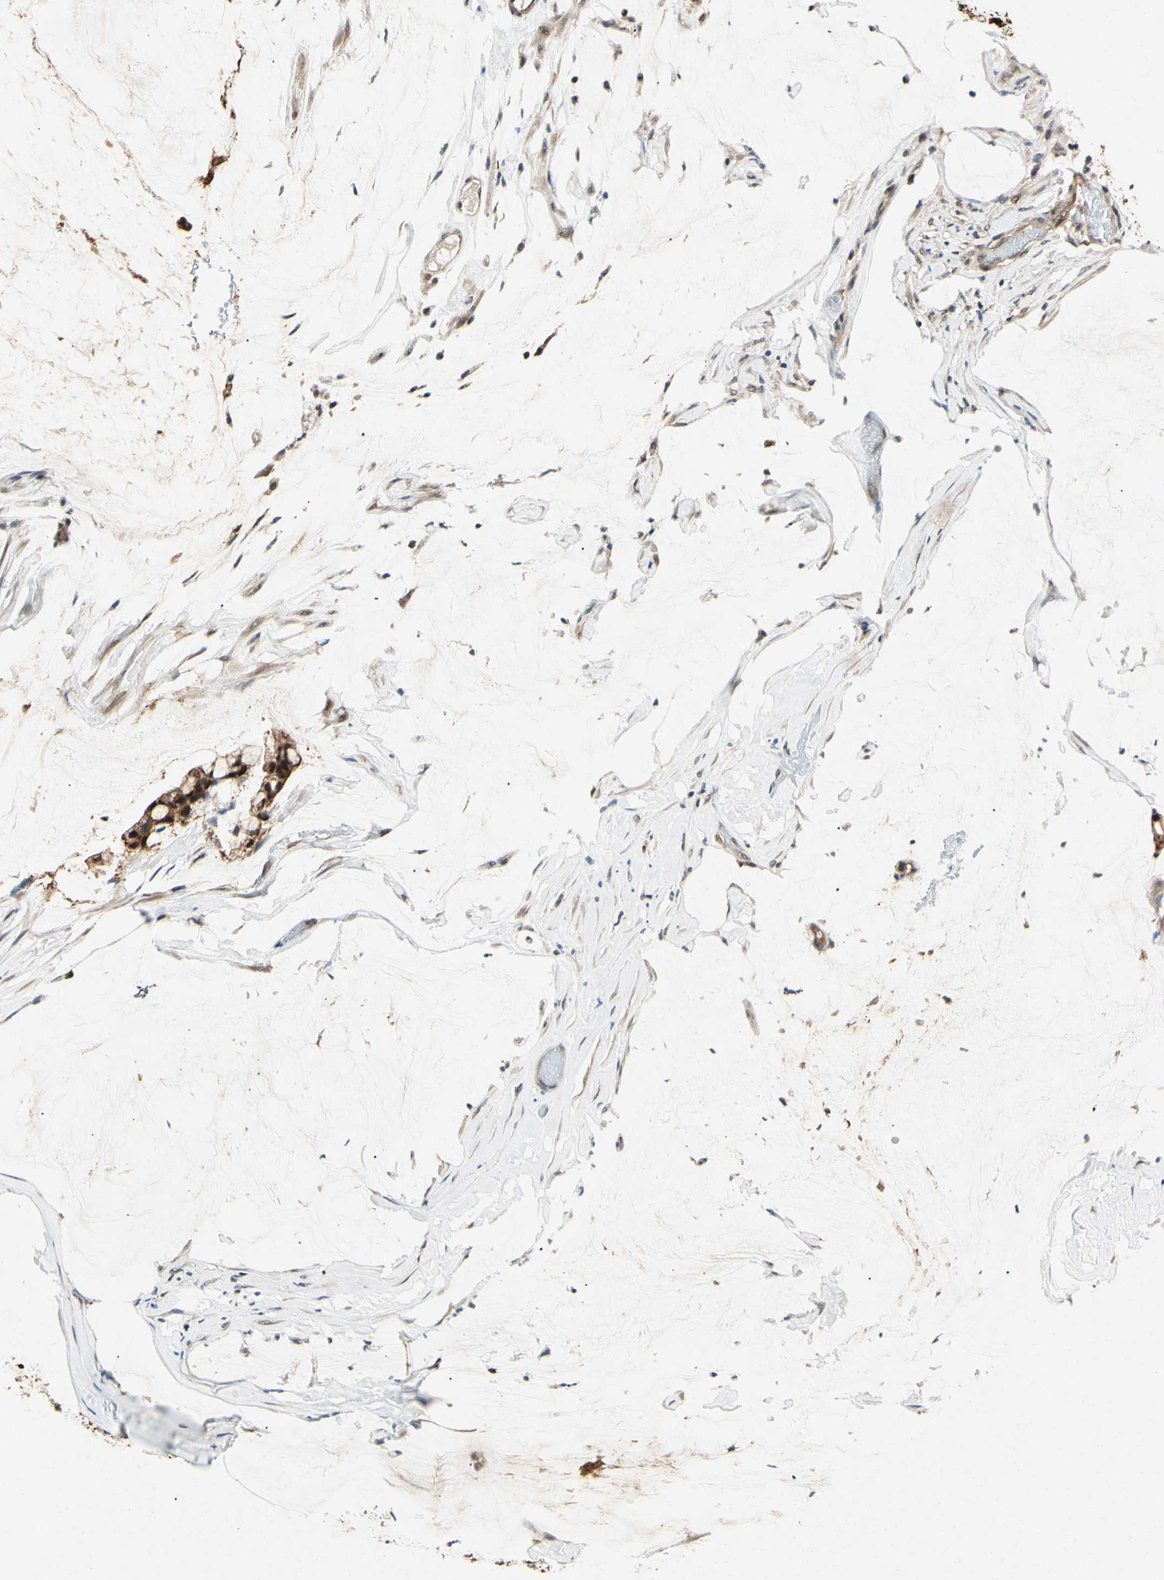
{"staining": {"intensity": "strong", "quantity": ">75%", "location": "cytoplasmic/membranous,nuclear"}, "tissue": "ovarian cancer", "cell_type": "Tumor cells", "image_type": "cancer", "snomed": [{"axis": "morphology", "description": "Cystadenocarcinoma, mucinous, NOS"}, {"axis": "topography", "description": "Ovary"}], "caption": "Tumor cells reveal strong cytoplasmic/membranous and nuclear staining in about >75% of cells in mucinous cystadenocarcinoma (ovarian).", "gene": "YWHAQ", "patient": {"sex": "female", "age": 39}}